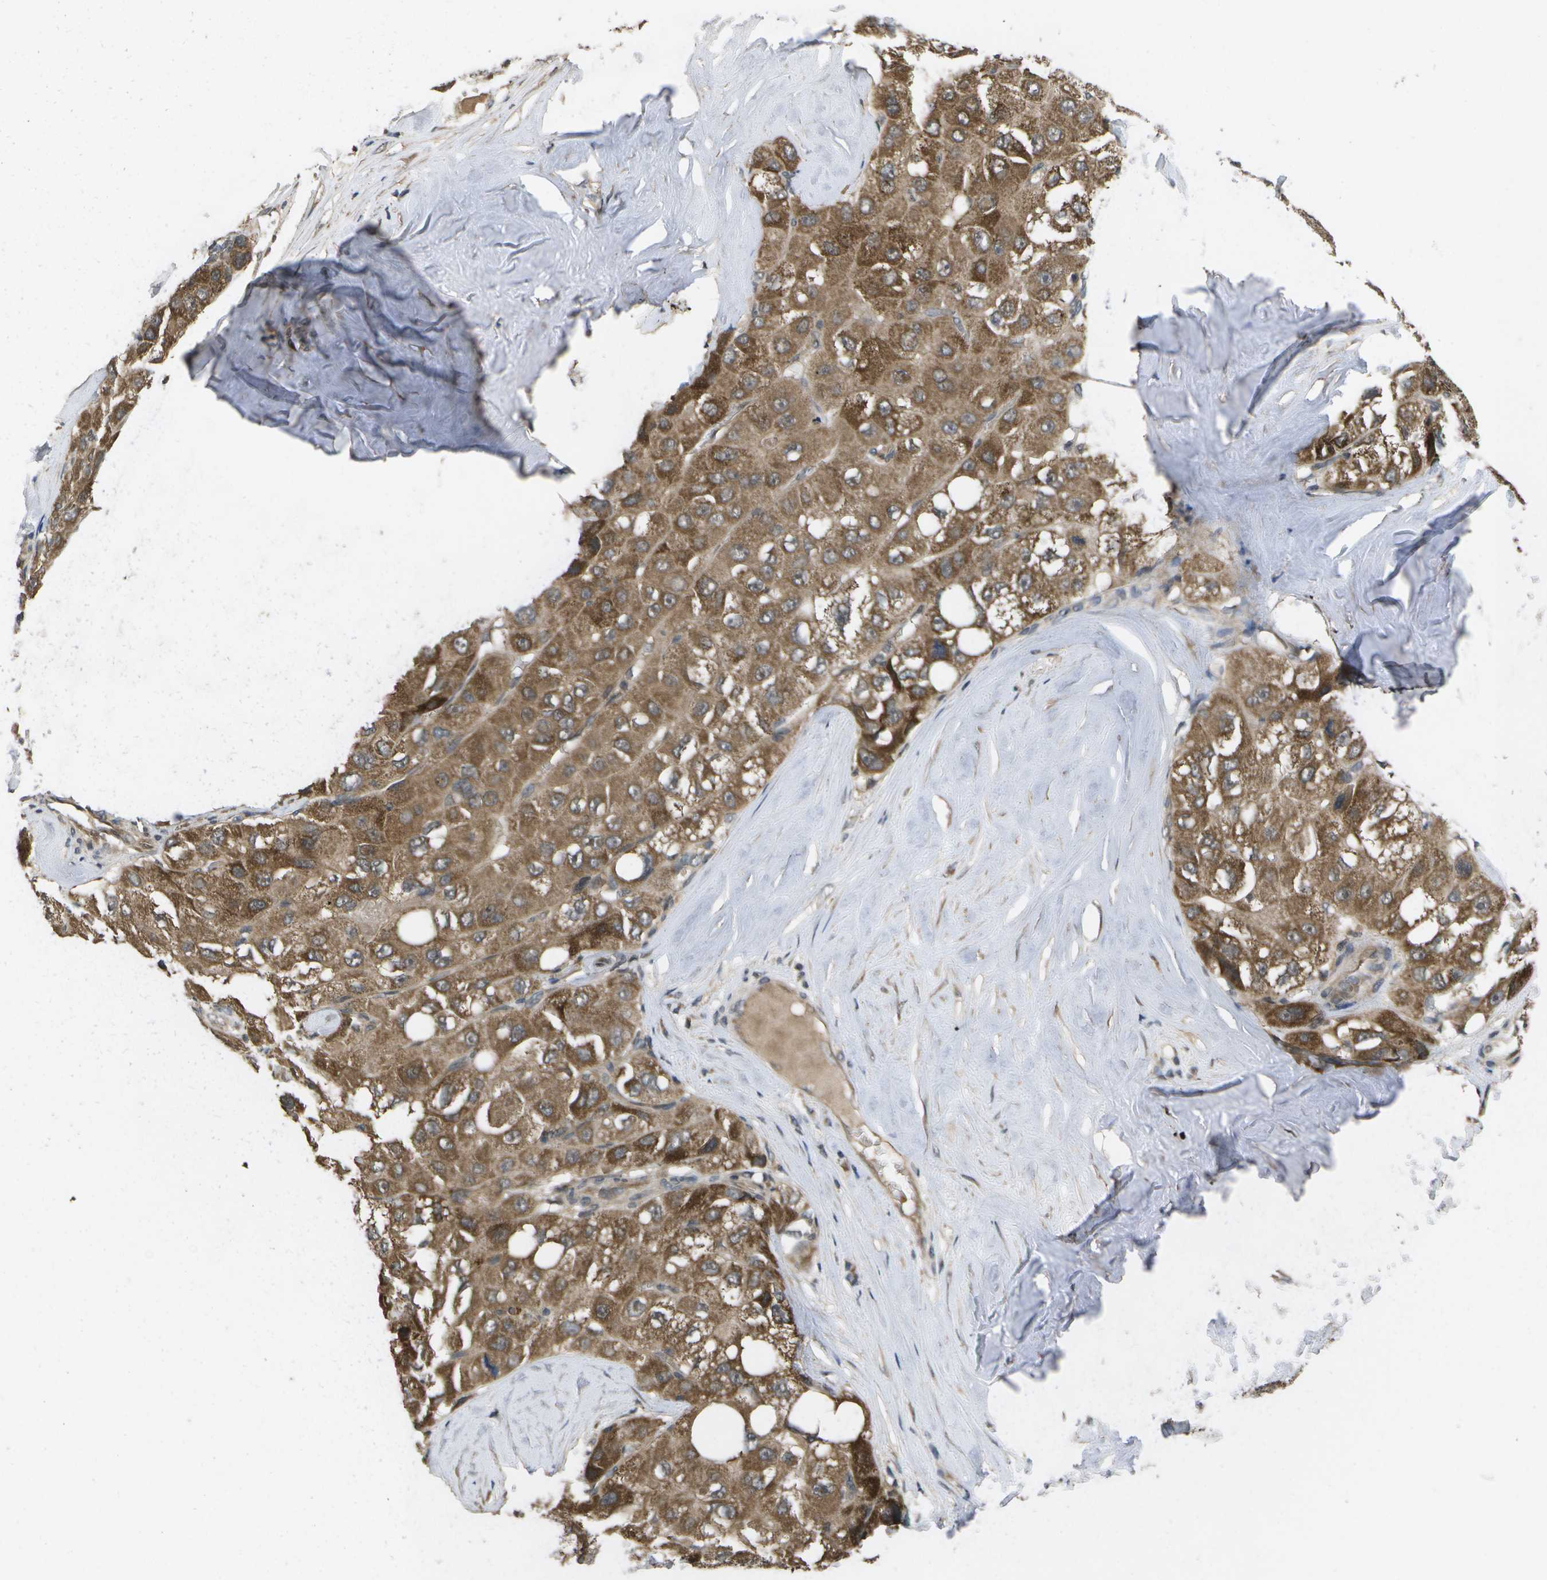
{"staining": {"intensity": "moderate", "quantity": ">75%", "location": "cytoplasmic/membranous"}, "tissue": "liver cancer", "cell_type": "Tumor cells", "image_type": "cancer", "snomed": [{"axis": "morphology", "description": "Carcinoma, Hepatocellular, NOS"}, {"axis": "topography", "description": "Liver"}], "caption": "This micrograph reveals liver cancer stained with IHC to label a protein in brown. The cytoplasmic/membranous of tumor cells show moderate positivity for the protein. Nuclei are counter-stained blue.", "gene": "ALAS1", "patient": {"sex": "male", "age": 80}}